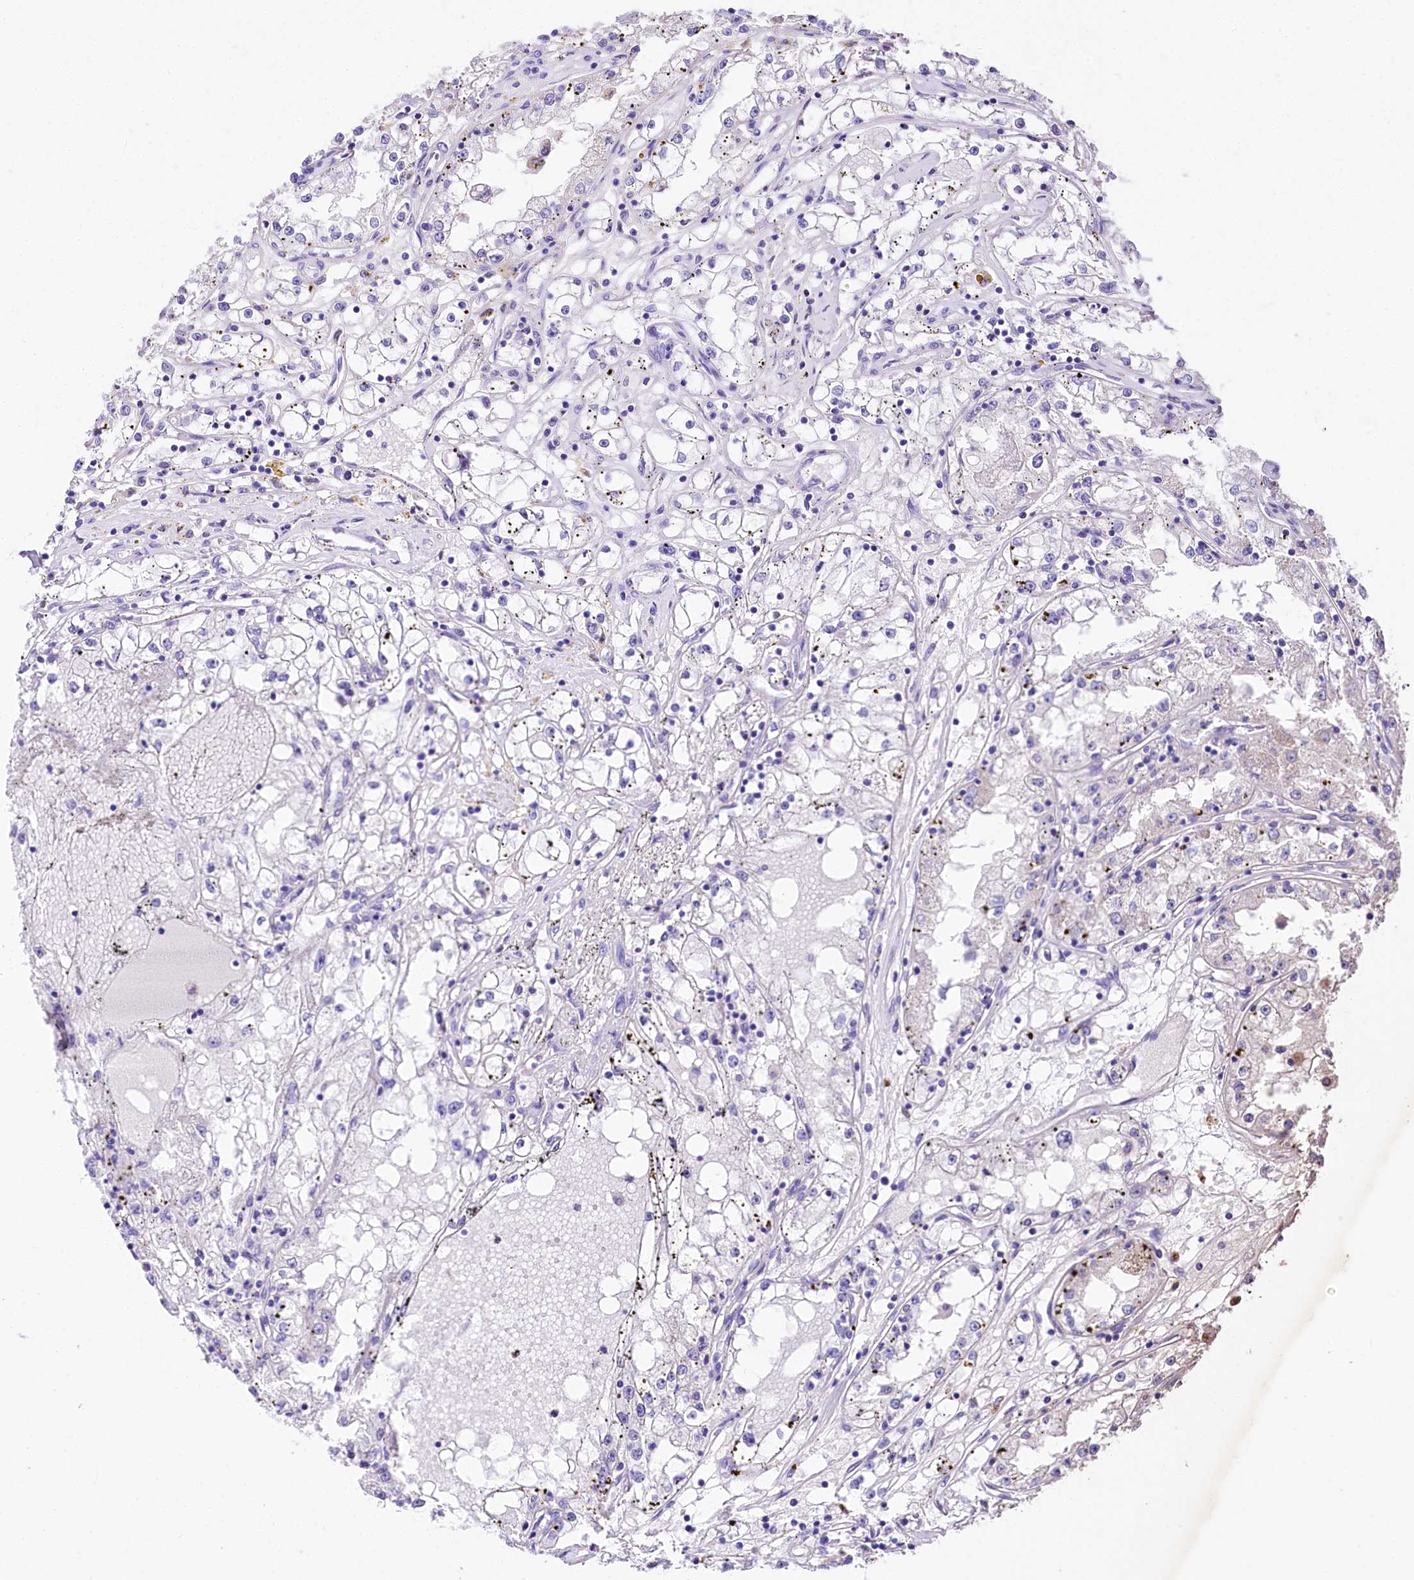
{"staining": {"intensity": "negative", "quantity": "none", "location": "none"}, "tissue": "renal cancer", "cell_type": "Tumor cells", "image_type": "cancer", "snomed": [{"axis": "morphology", "description": "Adenocarcinoma, NOS"}, {"axis": "topography", "description": "Kidney"}], "caption": "A high-resolution histopathology image shows IHC staining of renal cancer, which displays no significant staining in tumor cells.", "gene": "A2ML1", "patient": {"sex": "male", "age": 56}}